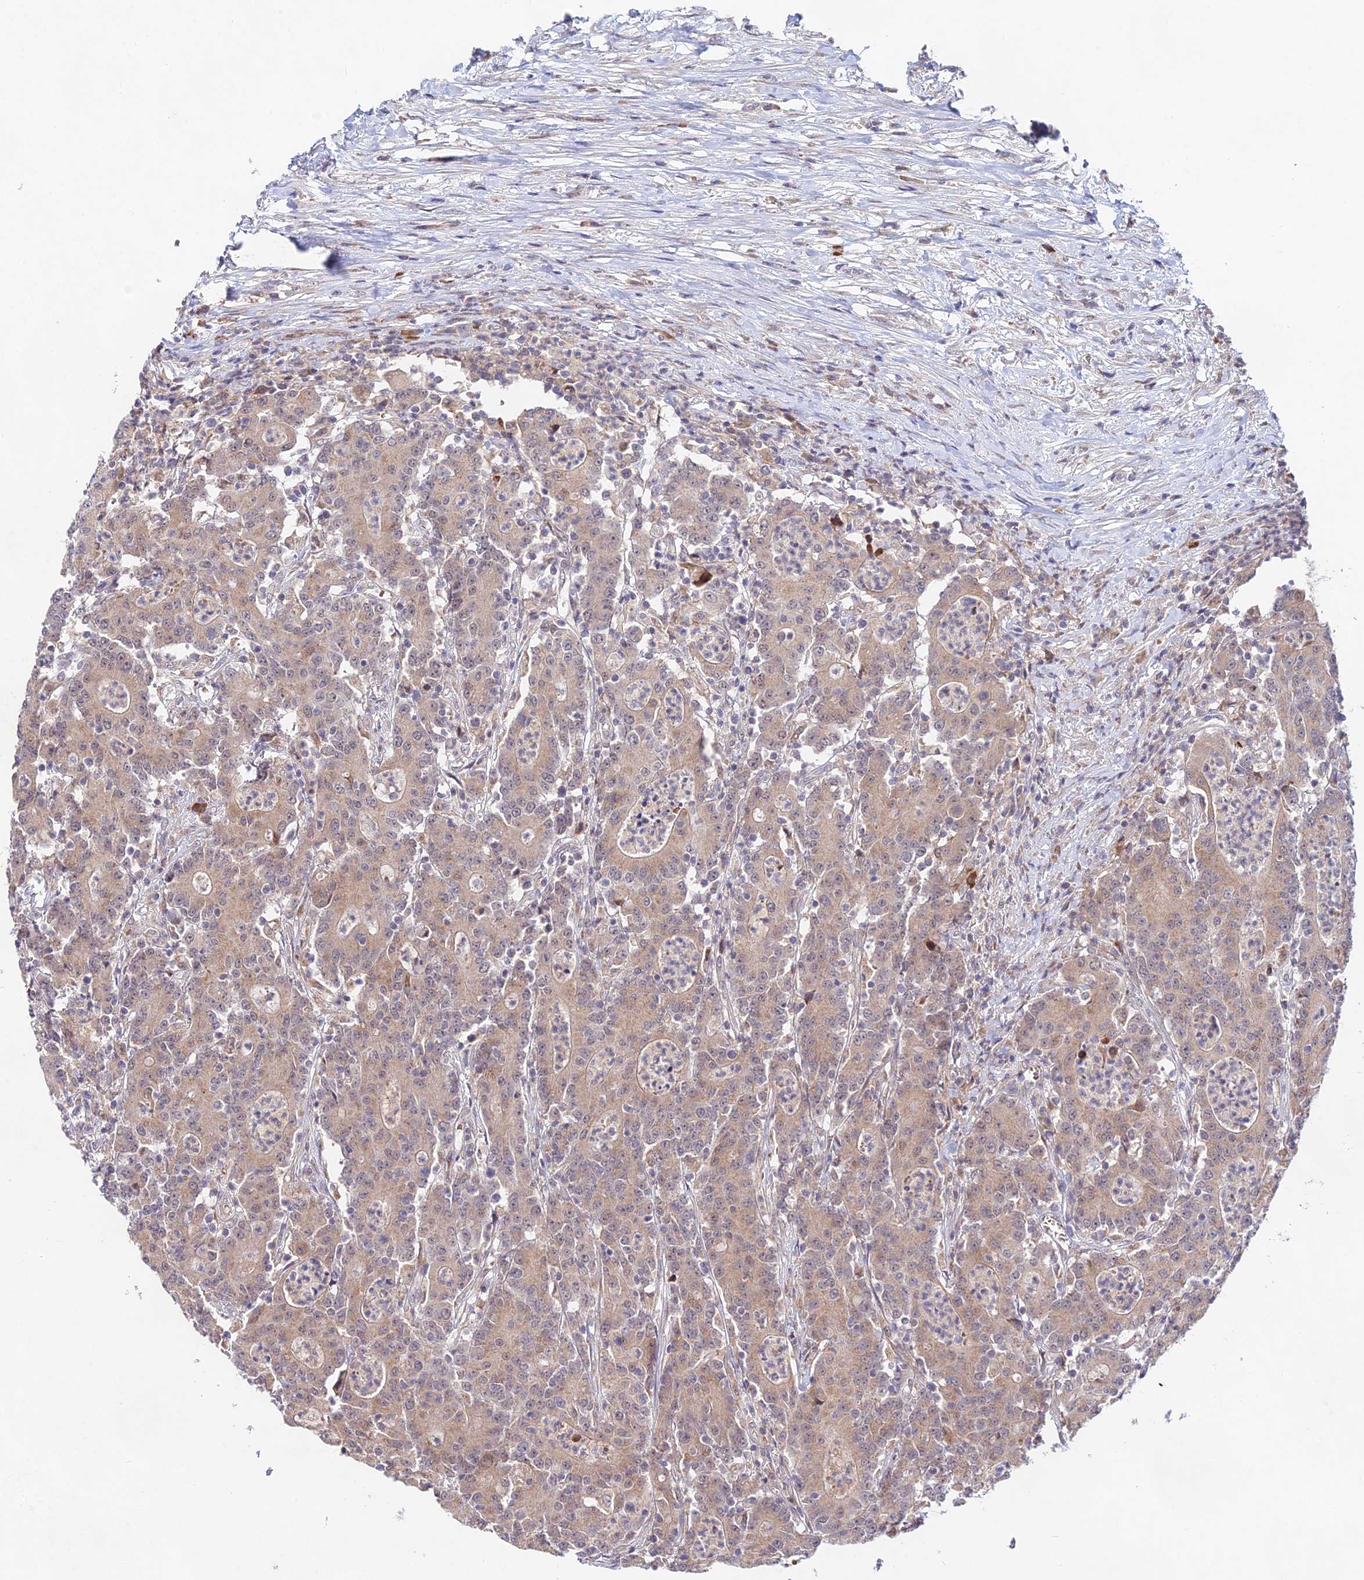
{"staining": {"intensity": "weak", "quantity": ">75%", "location": "cytoplasmic/membranous"}, "tissue": "colorectal cancer", "cell_type": "Tumor cells", "image_type": "cancer", "snomed": [{"axis": "morphology", "description": "Adenocarcinoma, NOS"}, {"axis": "topography", "description": "Colon"}], "caption": "Weak cytoplasmic/membranous staining for a protein is present in approximately >75% of tumor cells of adenocarcinoma (colorectal) using immunohistochemistry (IHC).", "gene": "WDR43", "patient": {"sex": "male", "age": 83}}